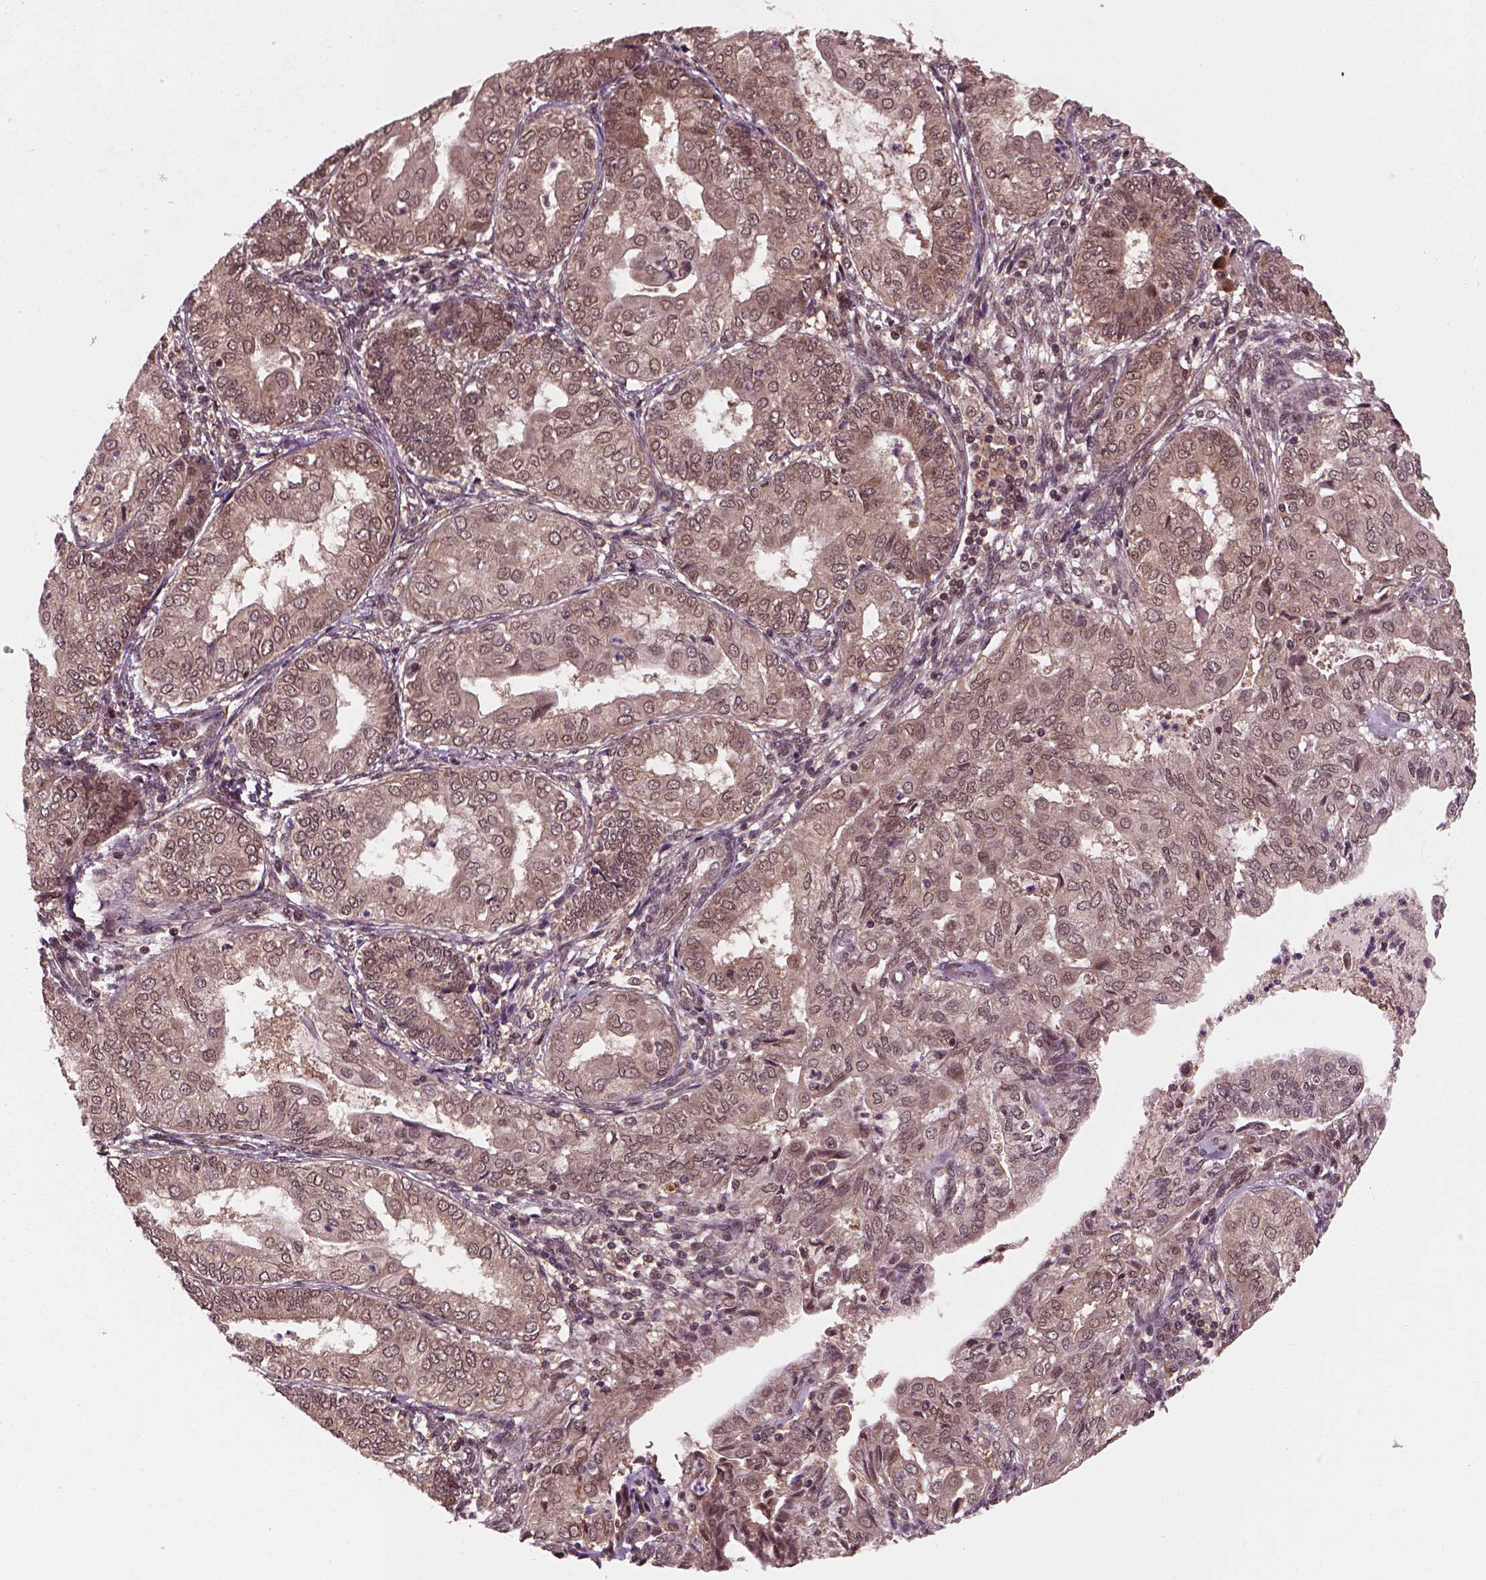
{"staining": {"intensity": "moderate", "quantity": "<25%", "location": "cytoplasmic/membranous"}, "tissue": "endometrial cancer", "cell_type": "Tumor cells", "image_type": "cancer", "snomed": [{"axis": "morphology", "description": "Adenocarcinoma, NOS"}, {"axis": "topography", "description": "Endometrium"}], "caption": "Endometrial cancer (adenocarcinoma) stained with a brown dye displays moderate cytoplasmic/membranous positive positivity in approximately <25% of tumor cells.", "gene": "NUDT9", "patient": {"sex": "female", "age": 68}}